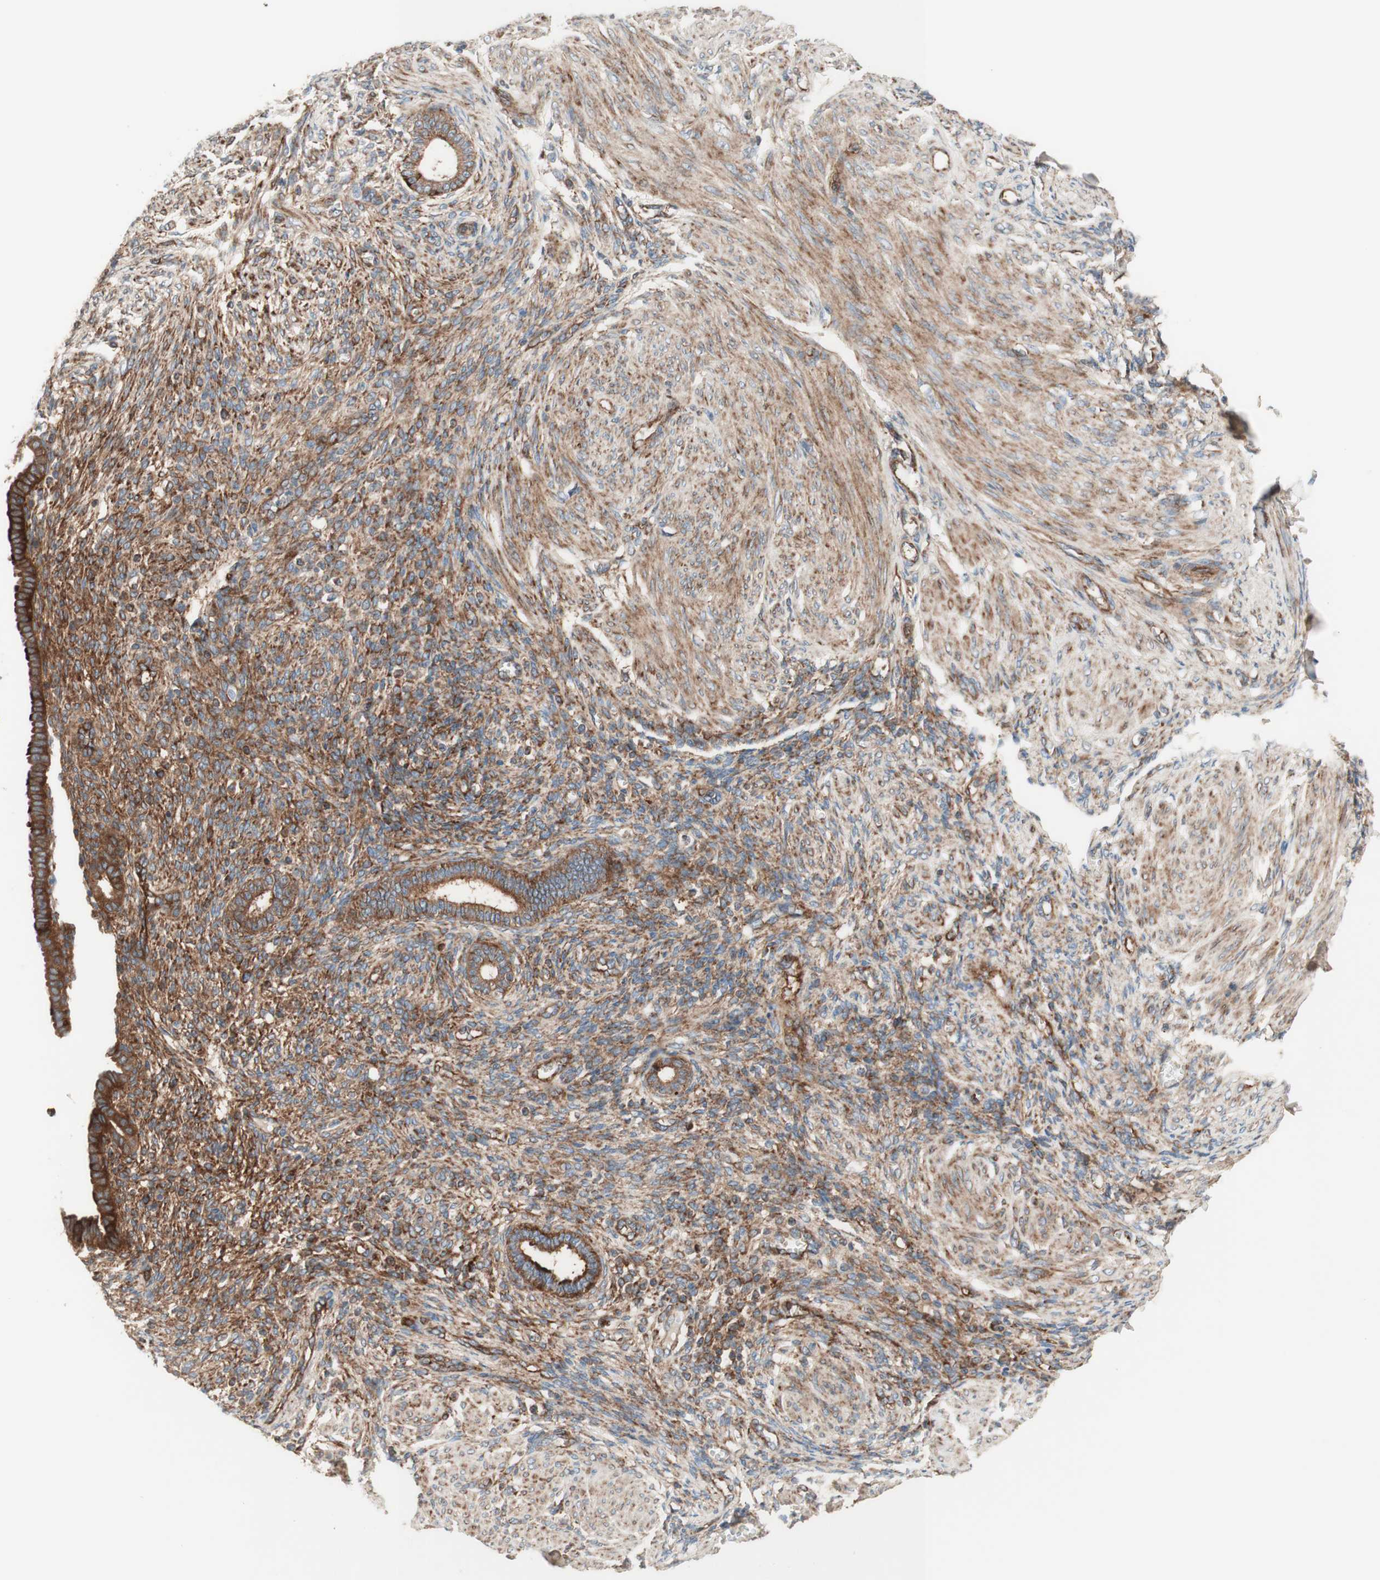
{"staining": {"intensity": "weak", "quantity": ">75%", "location": "cytoplasmic/membranous"}, "tissue": "endometrium", "cell_type": "Cells in endometrial stroma", "image_type": "normal", "snomed": [{"axis": "morphology", "description": "Normal tissue, NOS"}, {"axis": "topography", "description": "Endometrium"}], "caption": "Brown immunohistochemical staining in benign endometrium shows weak cytoplasmic/membranous positivity in about >75% of cells in endometrial stroma.", "gene": "CCN4", "patient": {"sex": "female", "age": 72}}